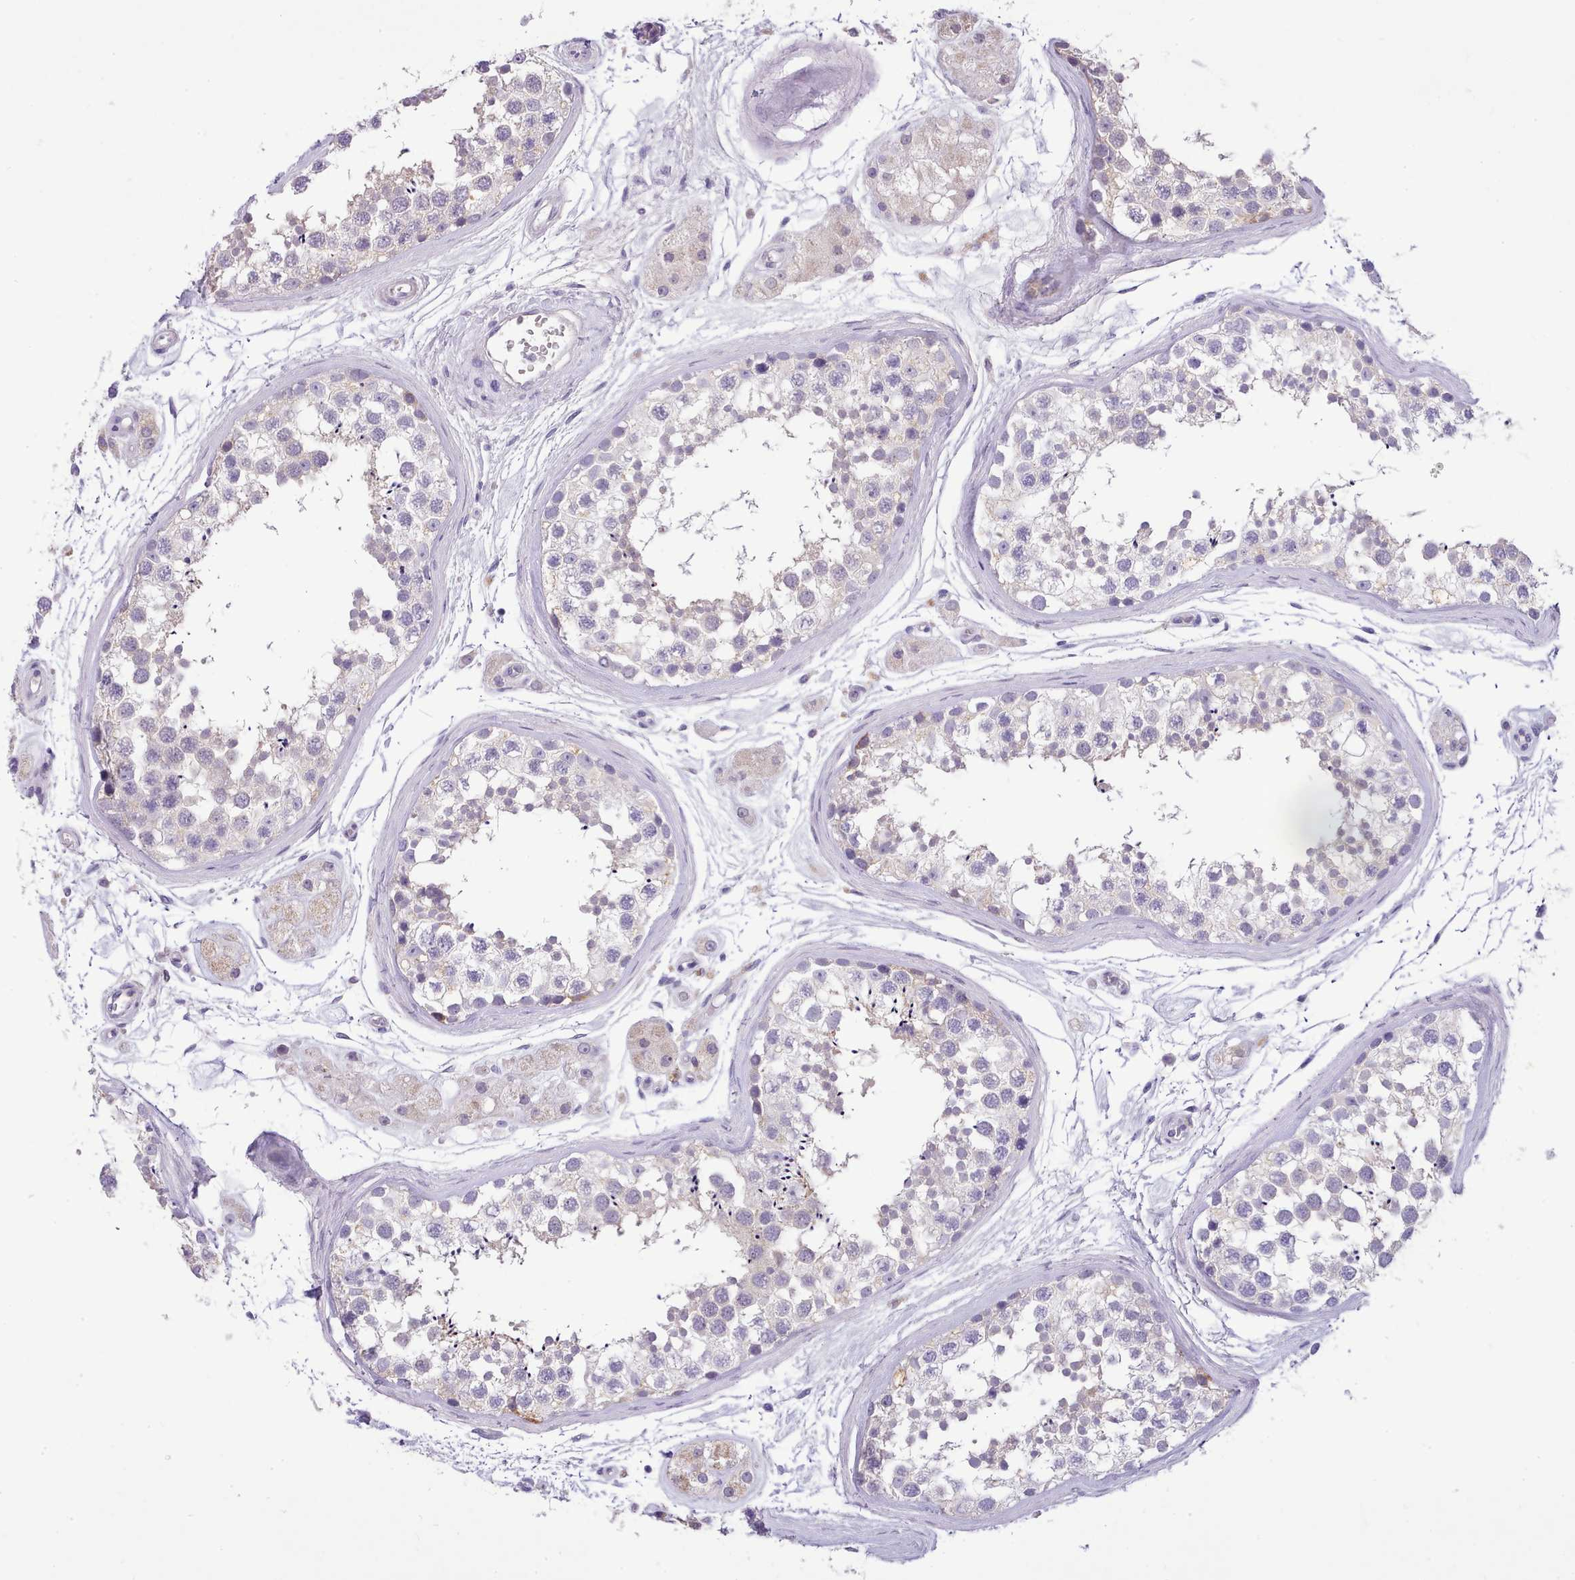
{"staining": {"intensity": "weak", "quantity": "<25%", "location": "cytoplasmic/membranous"}, "tissue": "testis", "cell_type": "Cells in seminiferous ducts", "image_type": "normal", "snomed": [{"axis": "morphology", "description": "Normal tissue, NOS"}, {"axis": "topography", "description": "Testis"}], "caption": "A histopathology image of human testis is negative for staining in cells in seminiferous ducts. (Brightfield microscopy of DAB immunohistochemistry (IHC) at high magnification).", "gene": "FAM83E", "patient": {"sex": "male", "age": 56}}